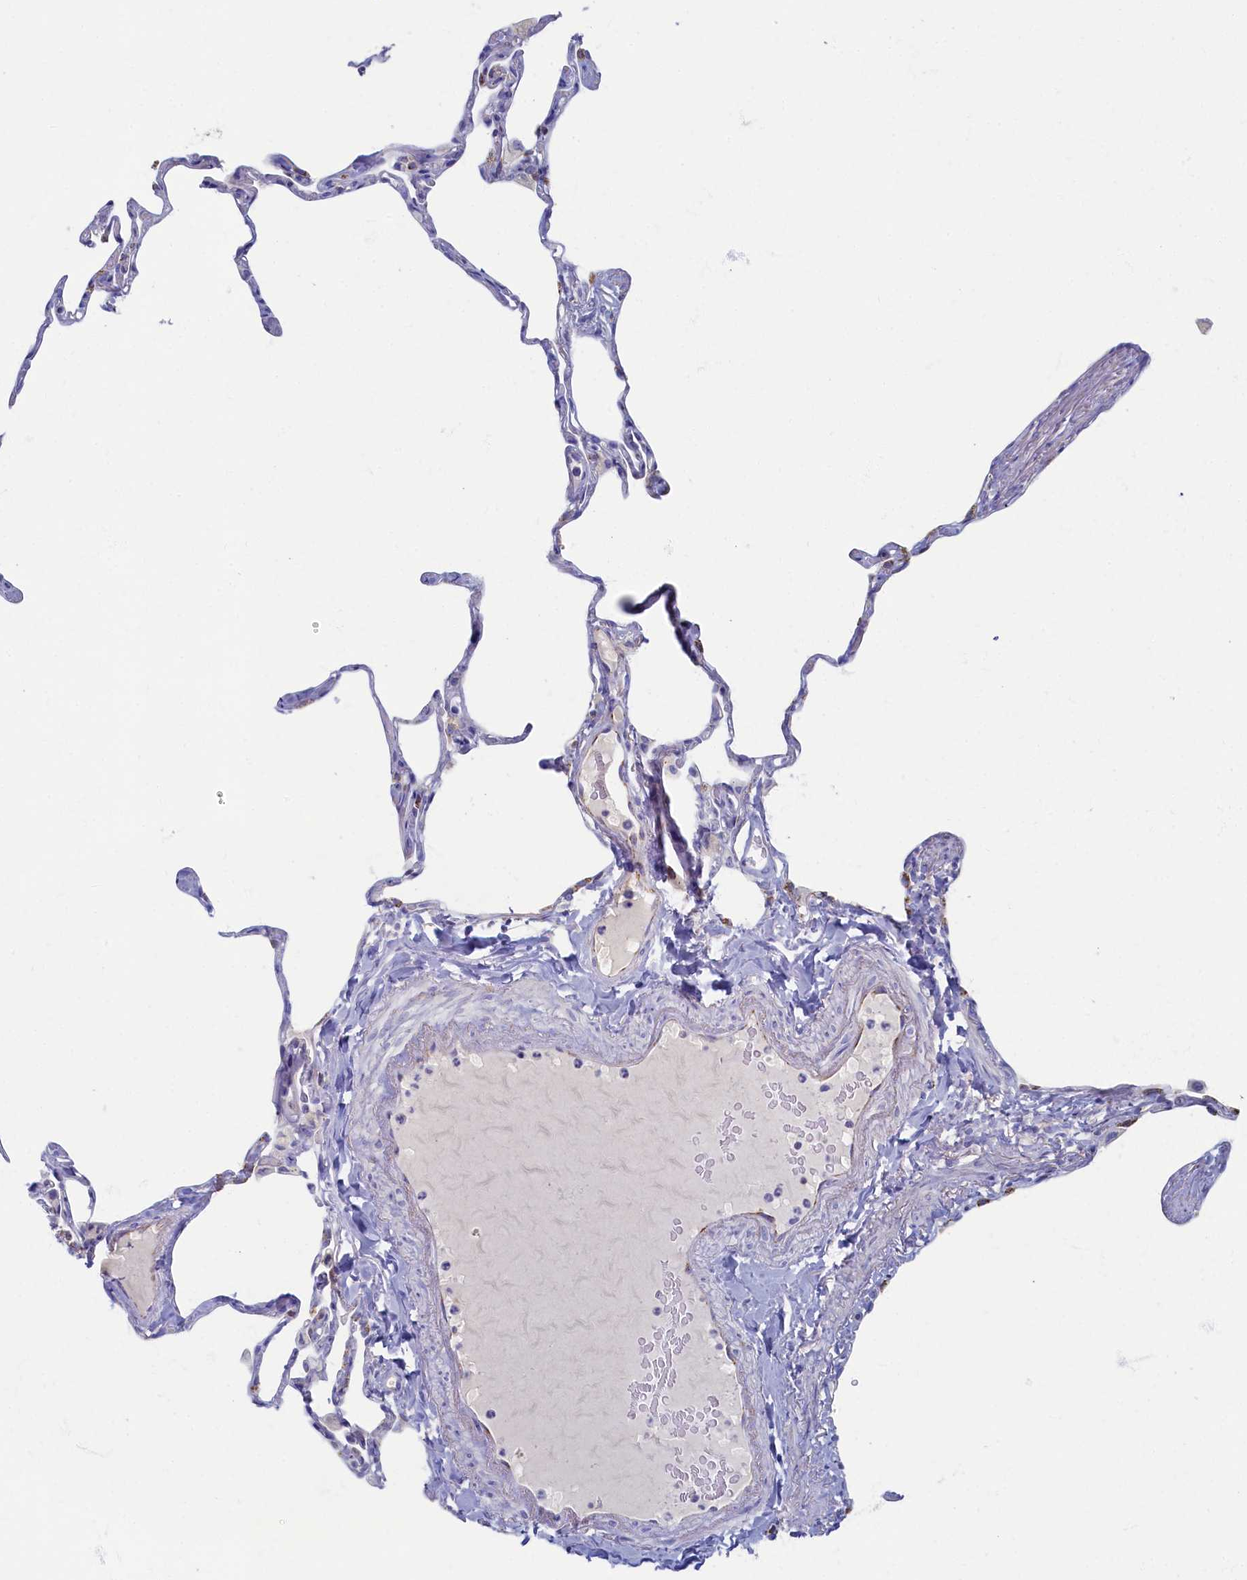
{"staining": {"intensity": "moderate", "quantity": "<25%", "location": "cytoplasmic/membranous"}, "tissue": "lung", "cell_type": "Alveolar cells", "image_type": "normal", "snomed": [{"axis": "morphology", "description": "Normal tissue, NOS"}, {"axis": "topography", "description": "Lung"}], "caption": "The image exhibits a brown stain indicating the presence of a protein in the cytoplasmic/membranous of alveolar cells in lung.", "gene": "OCIAD2", "patient": {"sex": "male", "age": 65}}